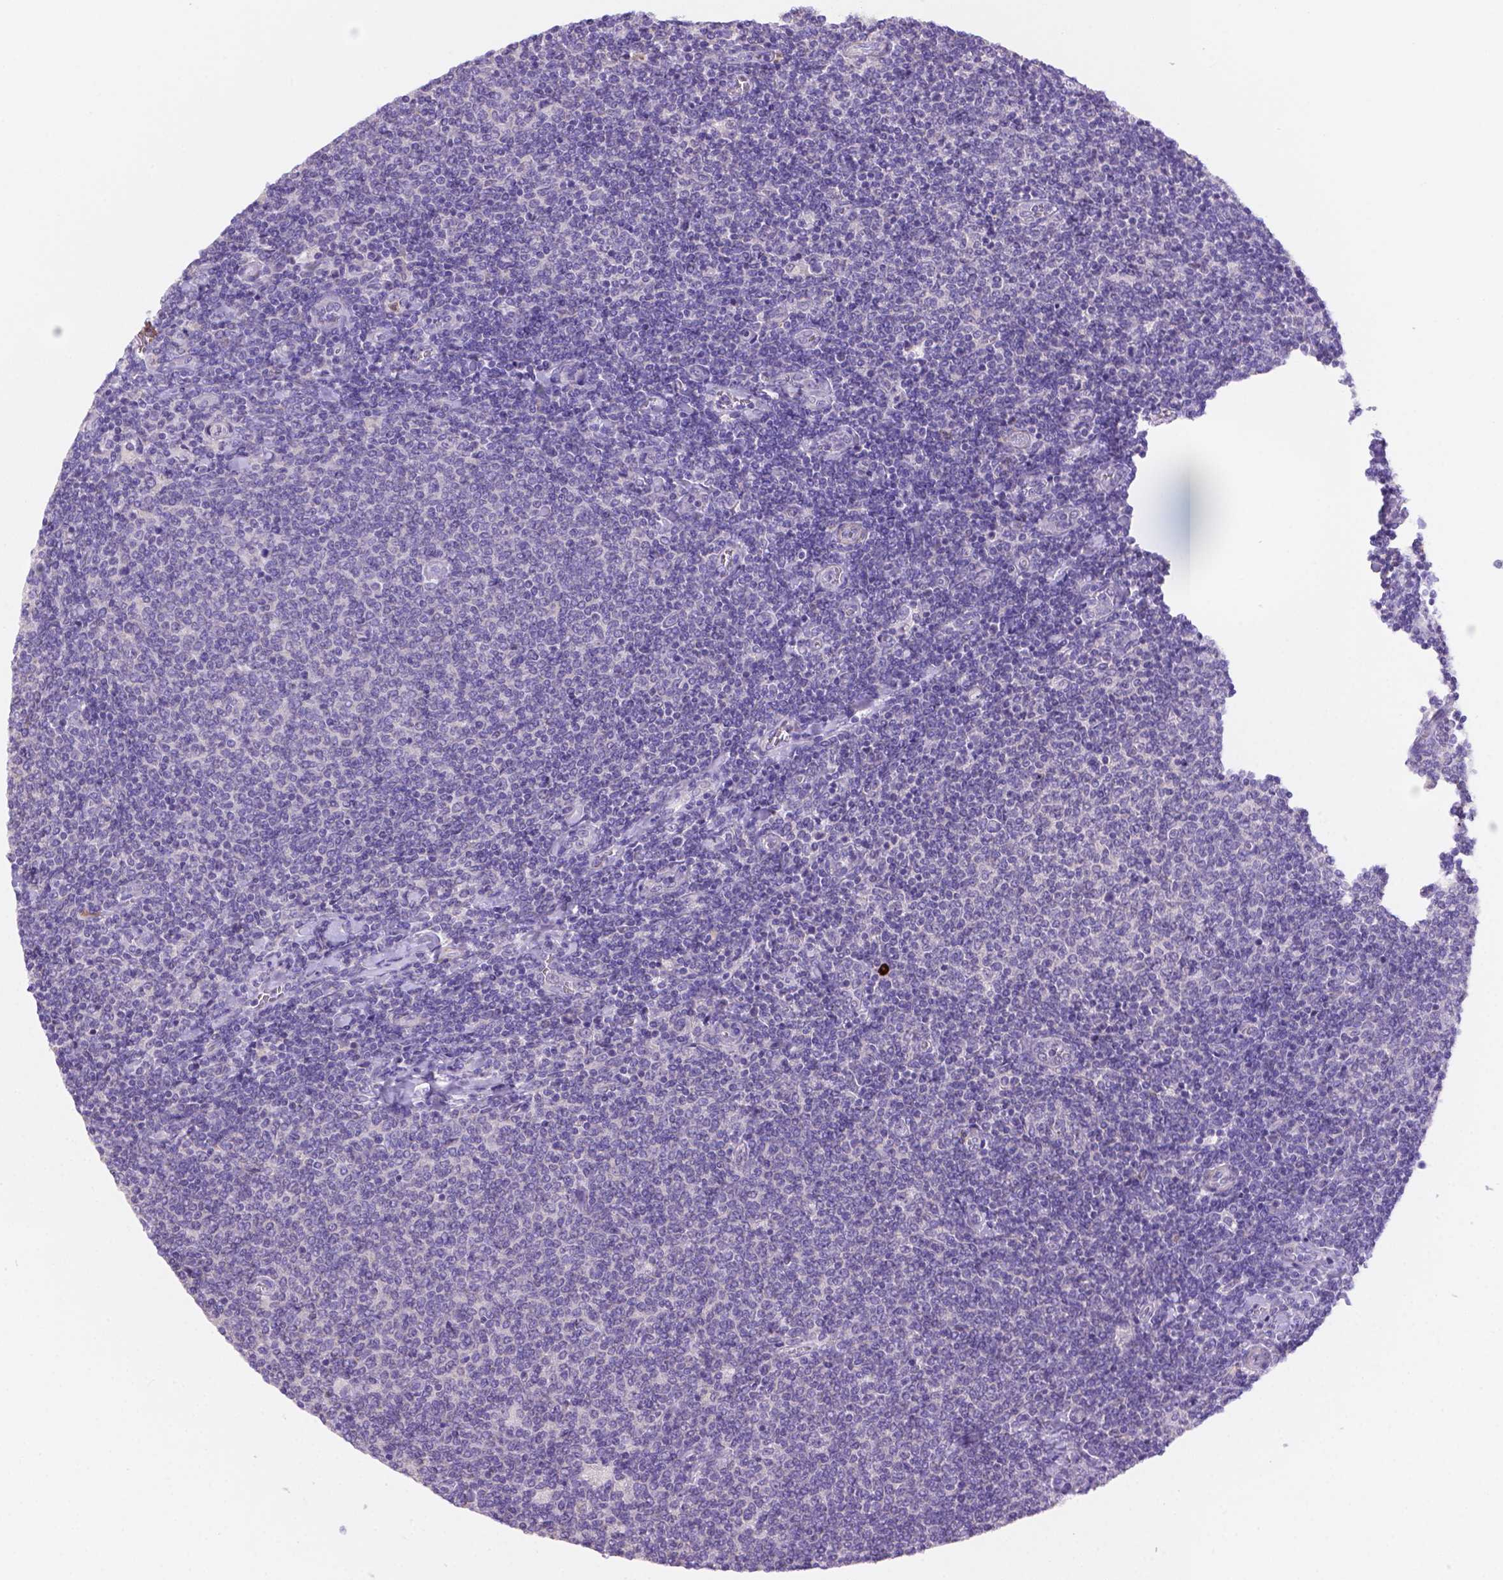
{"staining": {"intensity": "negative", "quantity": "none", "location": "none"}, "tissue": "lymphoma", "cell_type": "Tumor cells", "image_type": "cancer", "snomed": [{"axis": "morphology", "description": "Malignant lymphoma, non-Hodgkin's type, Low grade"}, {"axis": "topography", "description": "Lymph node"}], "caption": "High power microscopy histopathology image of an immunohistochemistry (IHC) image of malignant lymphoma, non-Hodgkin's type (low-grade), revealing no significant positivity in tumor cells. (Stains: DAB IHC with hematoxylin counter stain, Microscopy: brightfield microscopy at high magnification).", "gene": "NXPE2", "patient": {"sex": "male", "age": 52}}